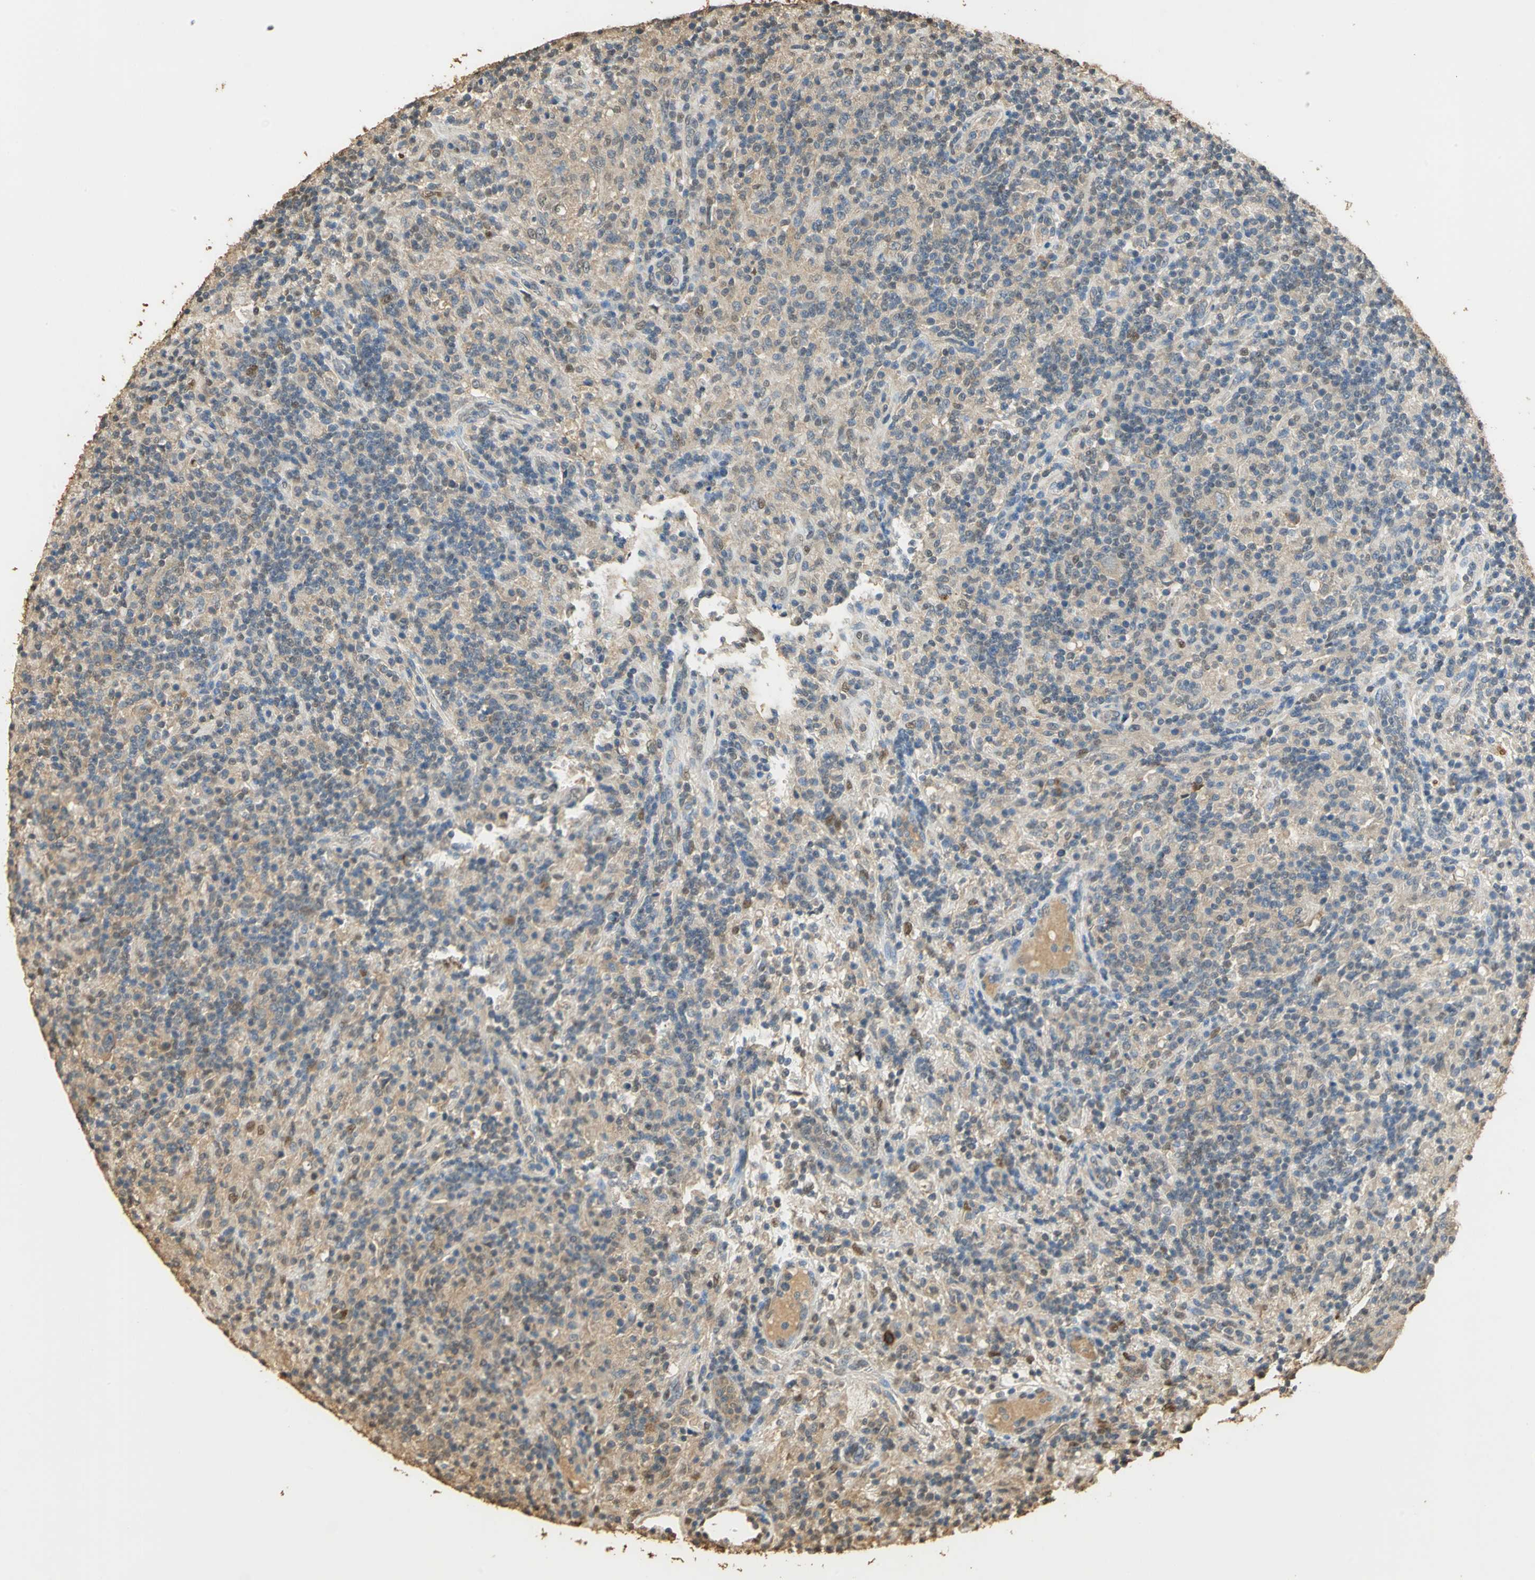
{"staining": {"intensity": "negative", "quantity": "none", "location": "none"}, "tissue": "lymphoma", "cell_type": "Tumor cells", "image_type": "cancer", "snomed": [{"axis": "morphology", "description": "Hodgkin's disease, NOS"}, {"axis": "topography", "description": "Lymph node"}], "caption": "High power microscopy image of an immunohistochemistry image of Hodgkin's disease, revealing no significant staining in tumor cells. (Immunohistochemistry, brightfield microscopy, high magnification).", "gene": "GAPDH", "patient": {"sex": "male", "age": 70}}